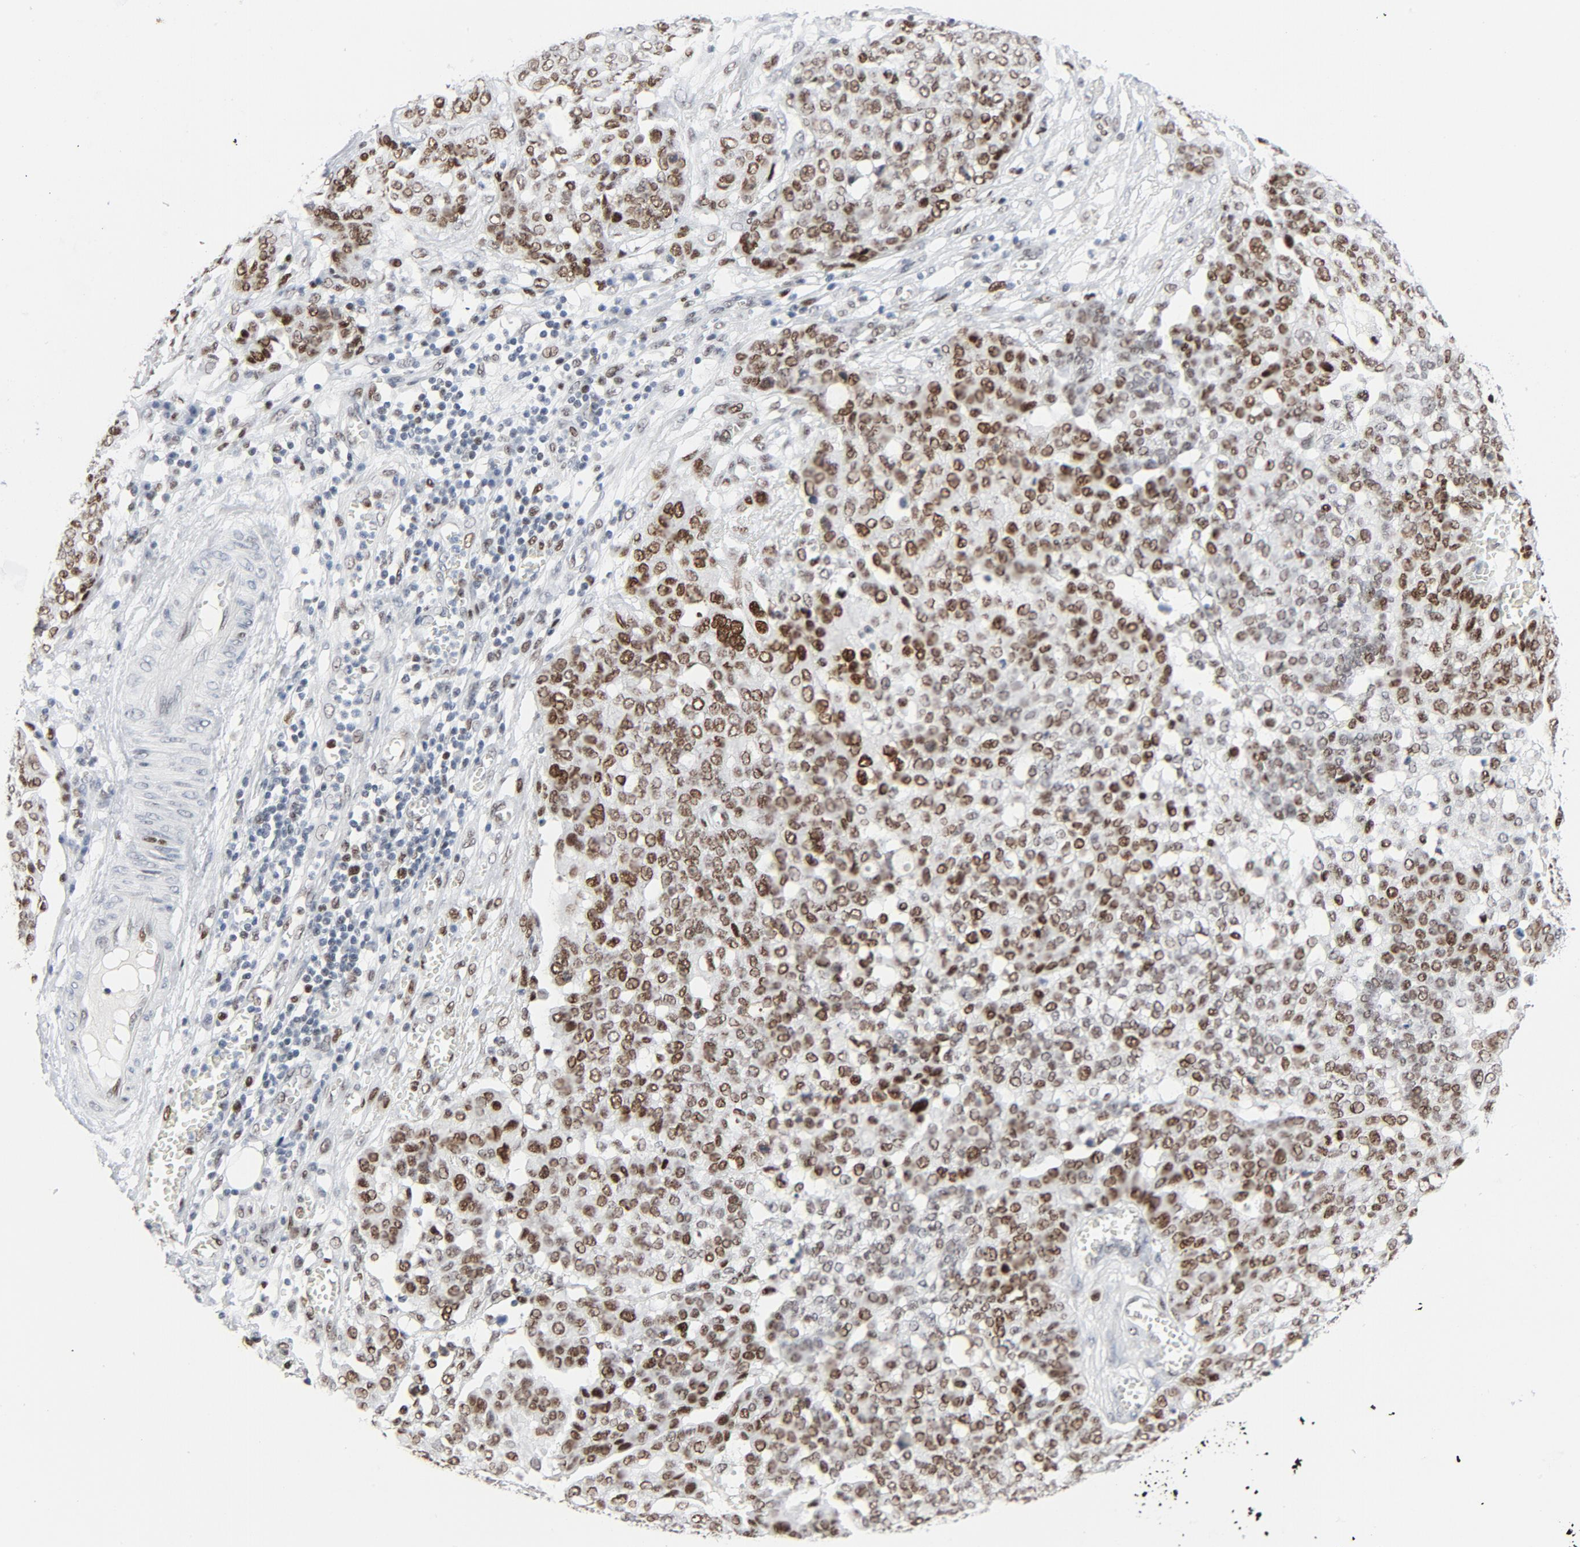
{"staining": {"intensity": "moderate", "quantity": ">75%", "location": "nuclear"}, "tissue": "ovarian cancer", "cell_type": "Tumor cells", "image_type": "cancer", "snomed": [{"axis": "morphology", "description": "Cystadenocarcinoma, serous, NOS"}, {"axis": "topography", "description": "Soft tissue"}, {"axis": "topography", "description": "Ovary"}], "caption": "Serous cystadenocarcinoma (ovarian) stained with a brown dye displays moderate nuclear positive staining in approximately >75% of tumor cells.", "gene": "POLD1", "patient": {"sex": "female", "age": 57}}